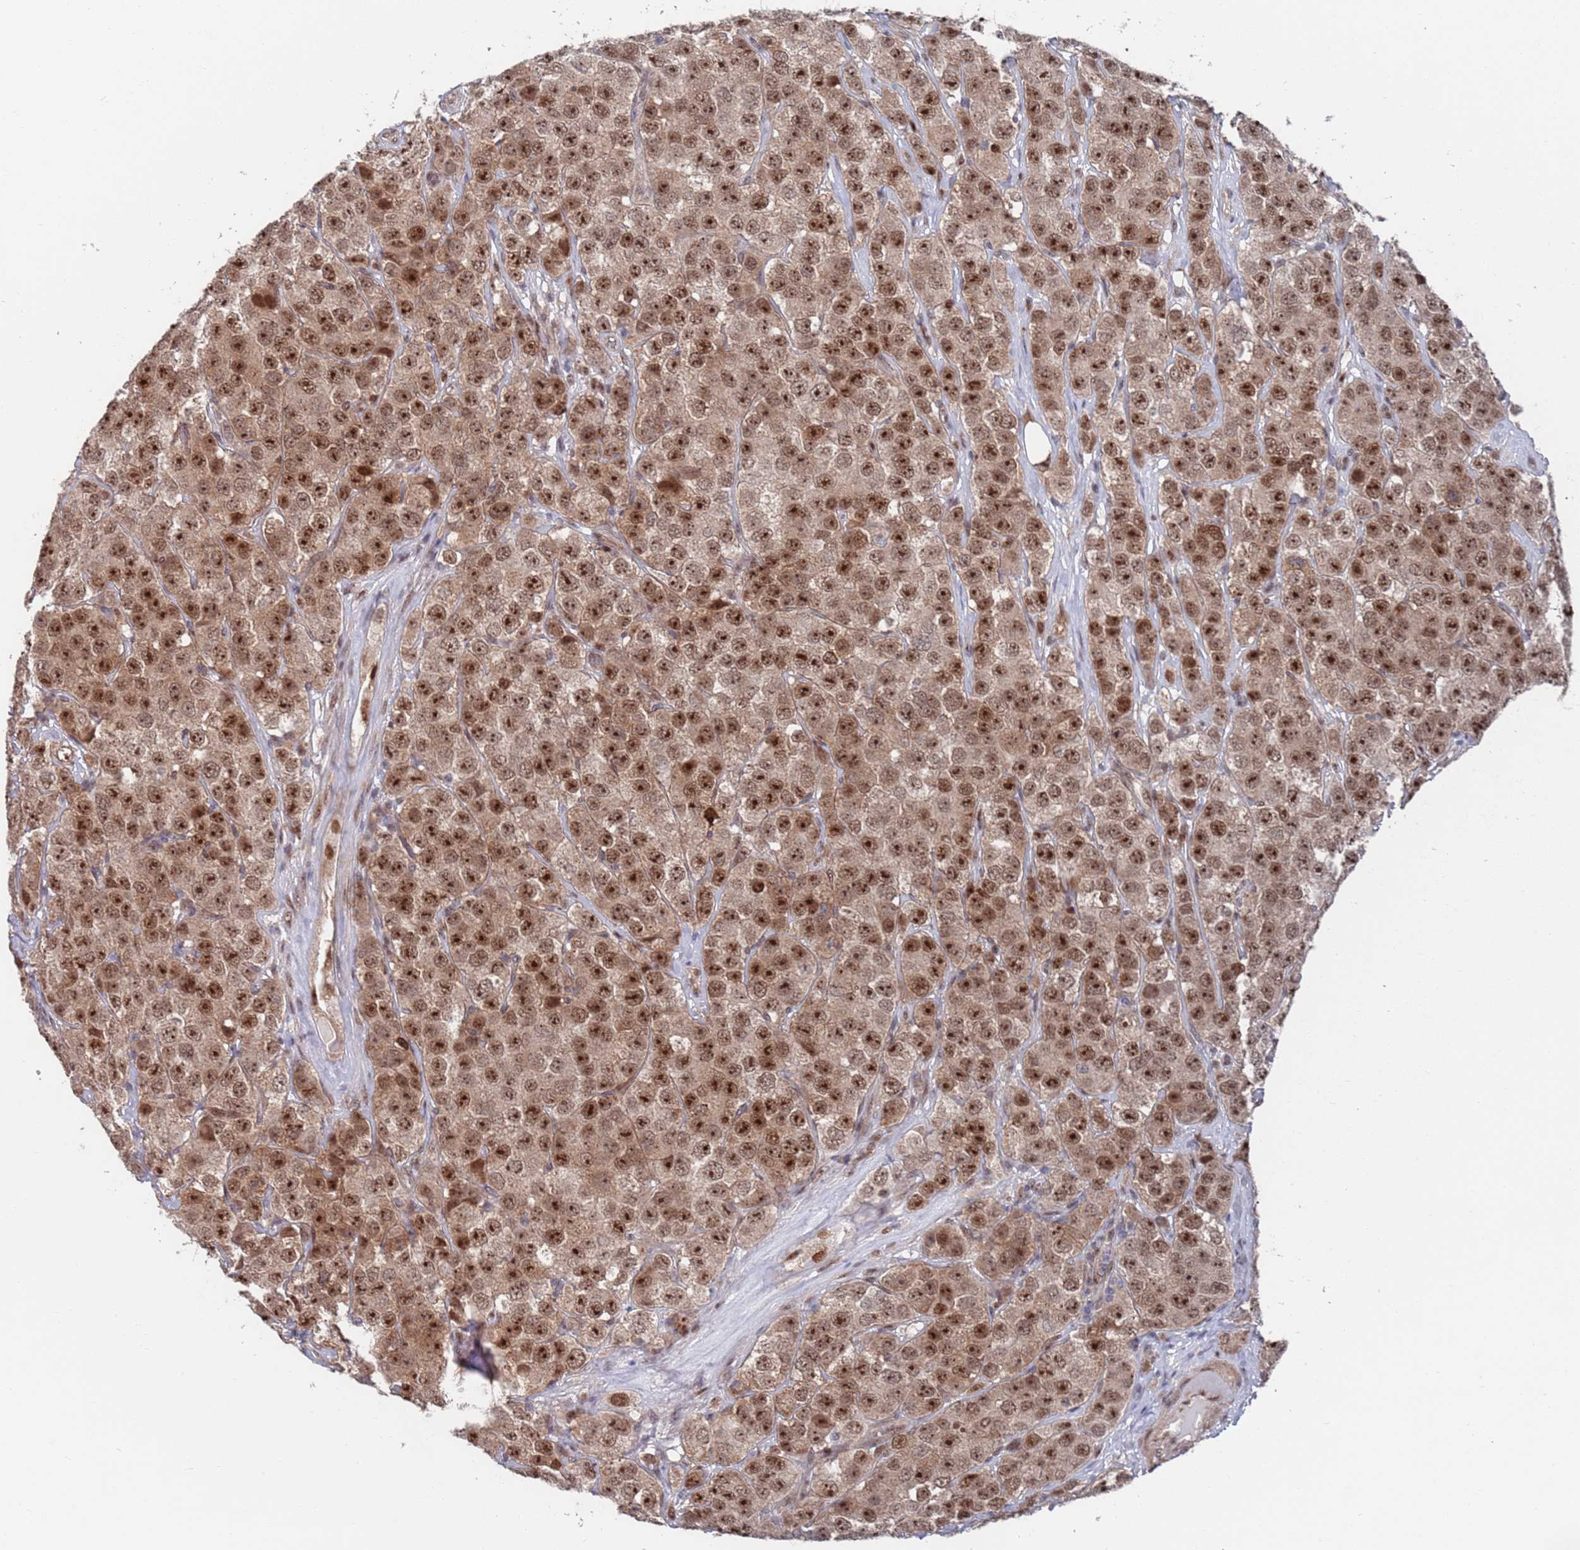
{"staining": {"intensity": "moderate", "quantity": ">75%", "location": "nuclear"}, "tissue": "testis cancer", "cell_type": "Tumor cells", "image_type": "cancer", "snomed": [{"axis": "morphology", "description": "Seminoma, NOS"}, {"axis": "topography", "description": "Testis"}], "caption": "Protein staining by IHC displays moderate nuclear positivity in about >75% of tumor cells in seminoma (testis).", "gene": "RPP25", "patient": {"sex": "male", "age": 28}}